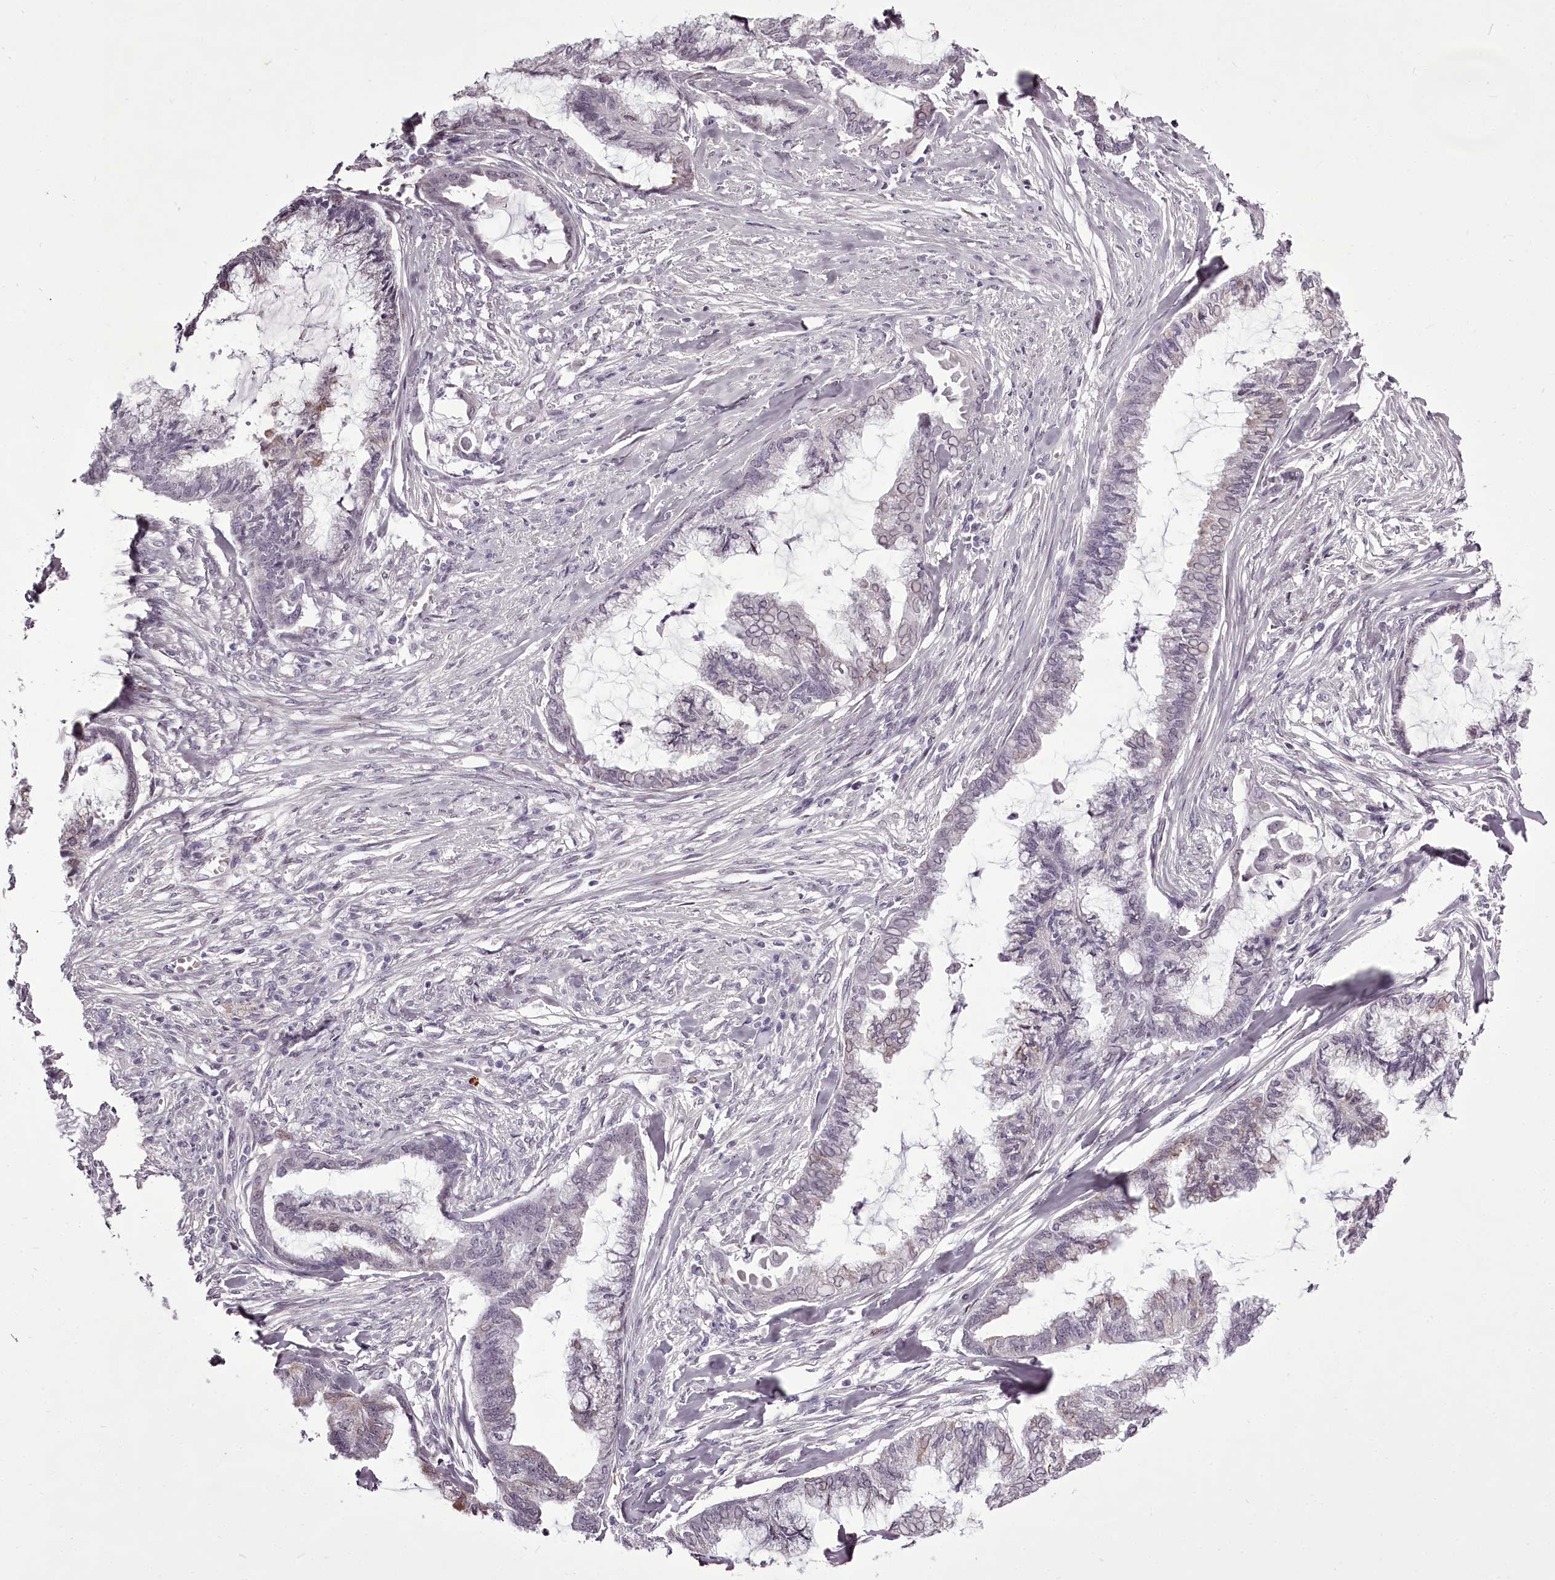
{"staining": {"intensity": "negative", "quantity": "none", "location": "none"}, "tissue": "endometrial cancer", "cell_type": "Tumor cells", "image_type": "cancer", "snomed": [{"axis": "morphology", "description": "Adenocarcinoma, NOS"}, {"axis": "topography", "description": "Endometrium"}], "caption": "Tumor cells are negative for protein expression in human endometrial cancer. (IHC, brightfield microscopy, high magnification).", "gene": "C1orf56", "patient": {"sex": "female", "age": 86}}